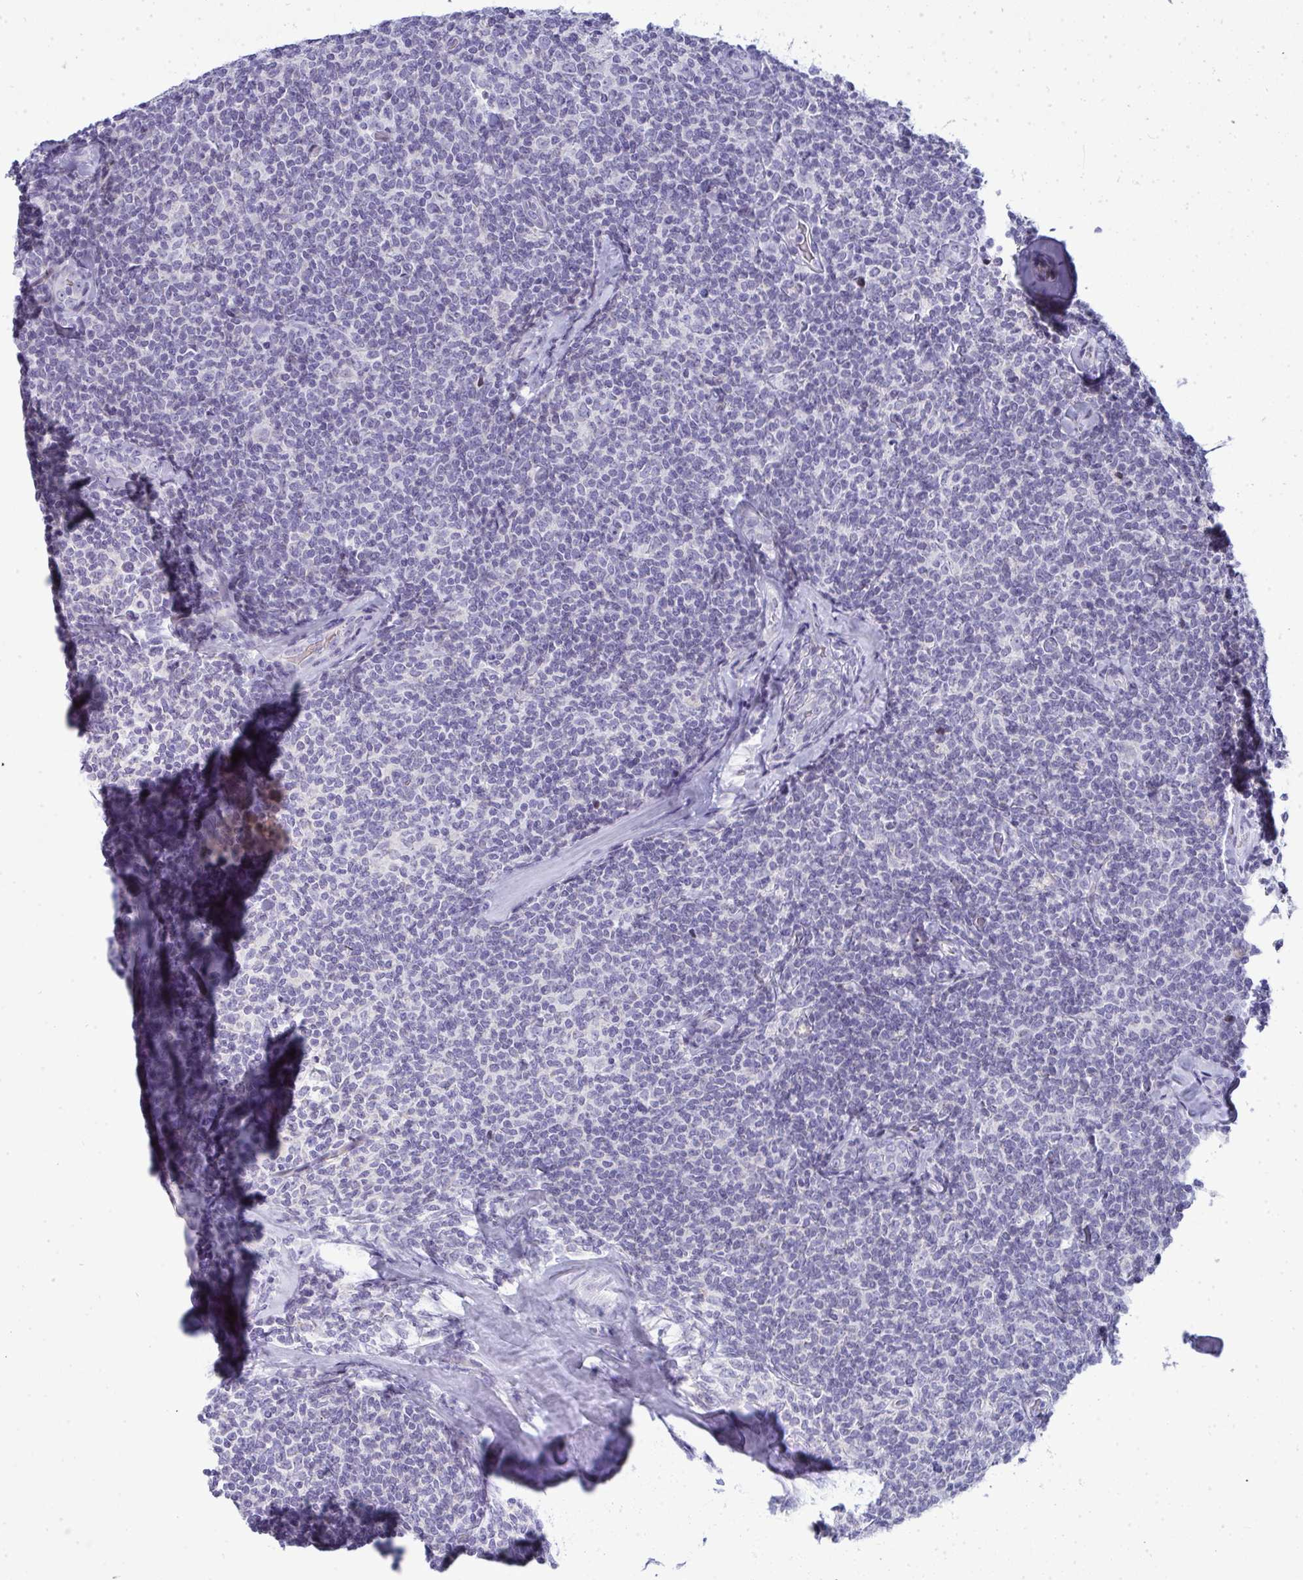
{"staining": {"intensity": "negative", "quantity": "none", "location": "none"}, "tissue": "lymphoma", "cell_type": "Tumor cells", "image_type": "cancer", "snomed": [{"axis": "morphology", "description": "Malignant lymphoma, non-Hodgkin's type, Low grade"}, {"axis": "topography", "description": "Lymph node"}], "caption": "This is an IHC histopathology image of human lymphoma. There is no staining in tumor cells.", "gene": "ZNF182", "patient": {"sex": "female", "age": 56}}